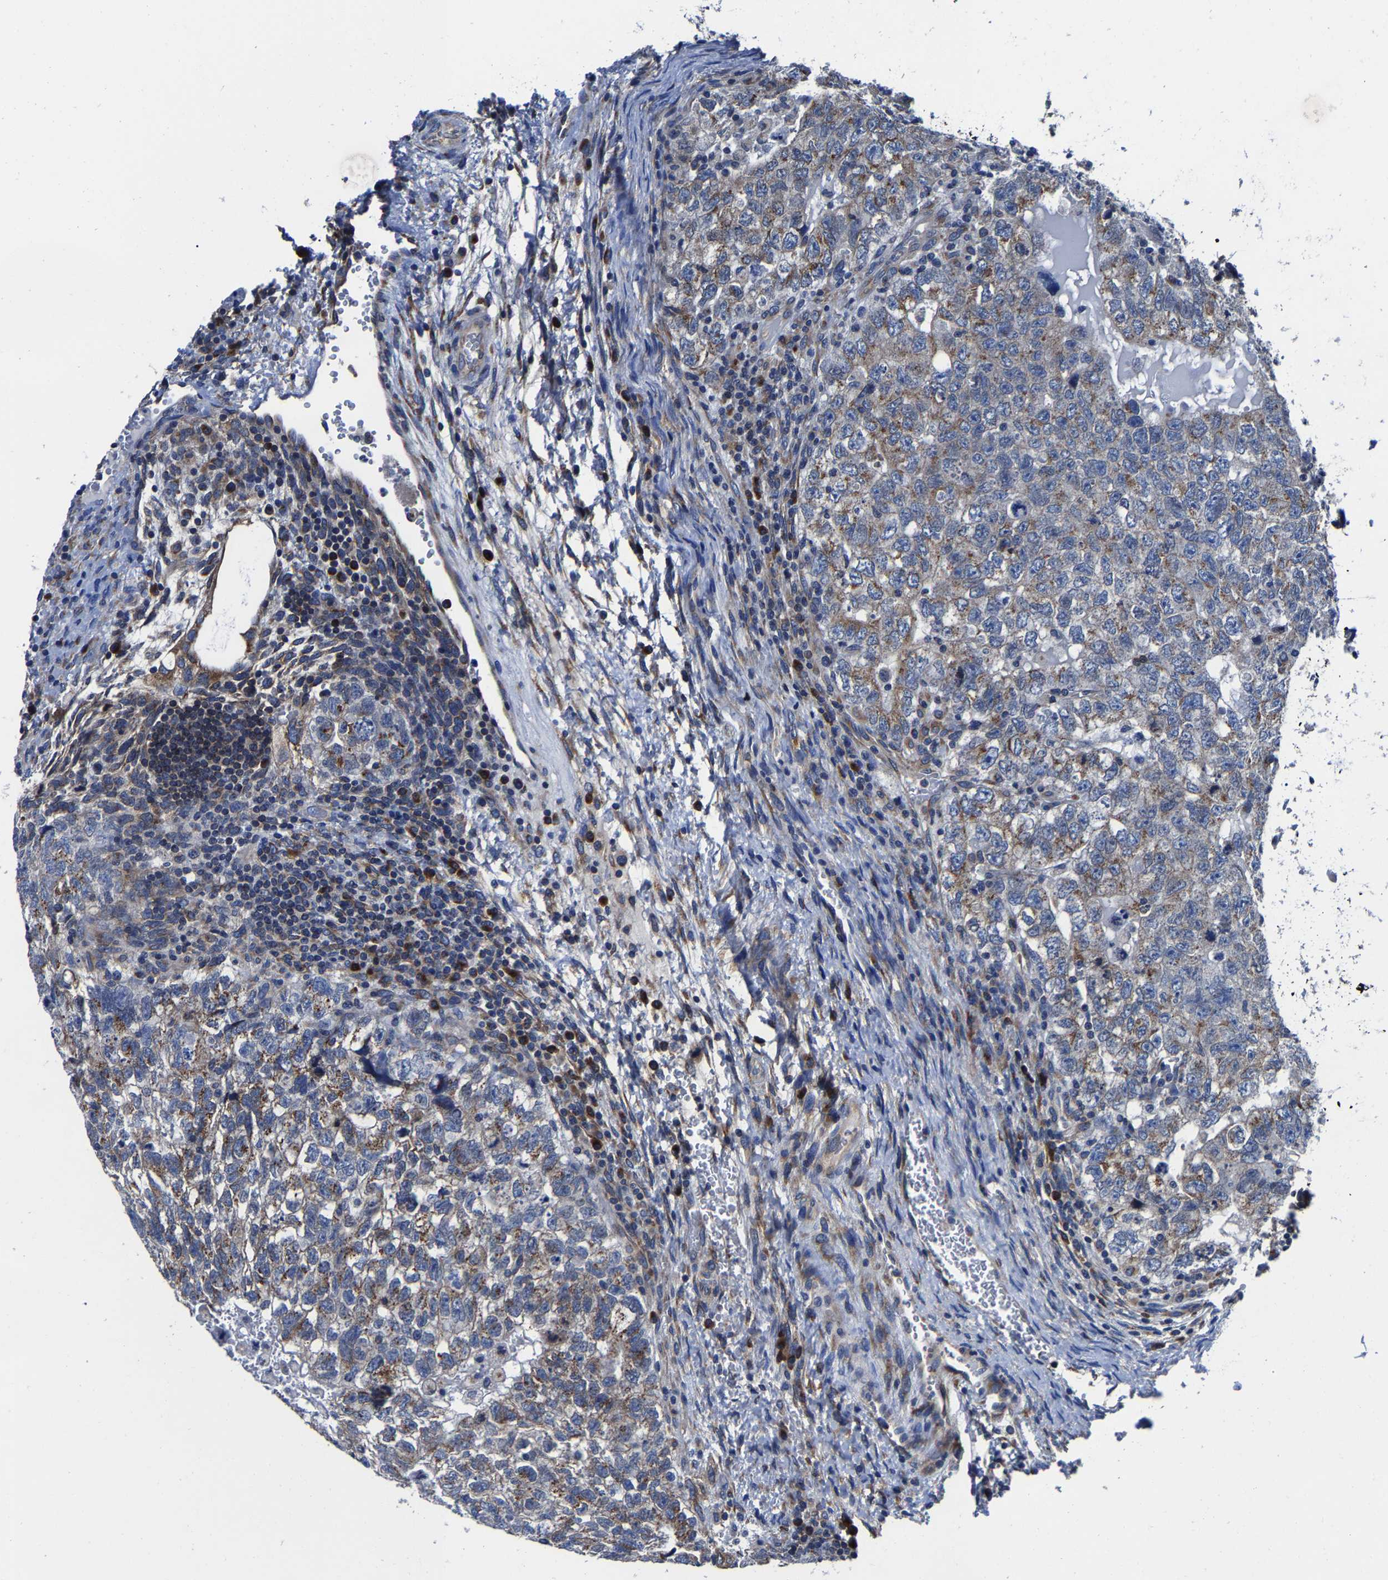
{"staining": {"intensity": "moderate", "quantity": ">75%", "location": "cytoplasmic/membranous"}, "tissue": "testis cancer", "cell_type": "Tumor cells", "image_type": "cancer", "snomed": [{"axis": "morphology", "description": "Carcinoma, Embryonal, NOS"}, {"axis": "topography", "description": "Testis"}], "caption": "Protein expression analysis of testis cancer (embryonal carcinoma) demonstrates moderate cytoplasmic/membranous expression in about >75% of tumor cells.", "gene": "EBAG9", "patient": {"sex": "male", "age": 36}}